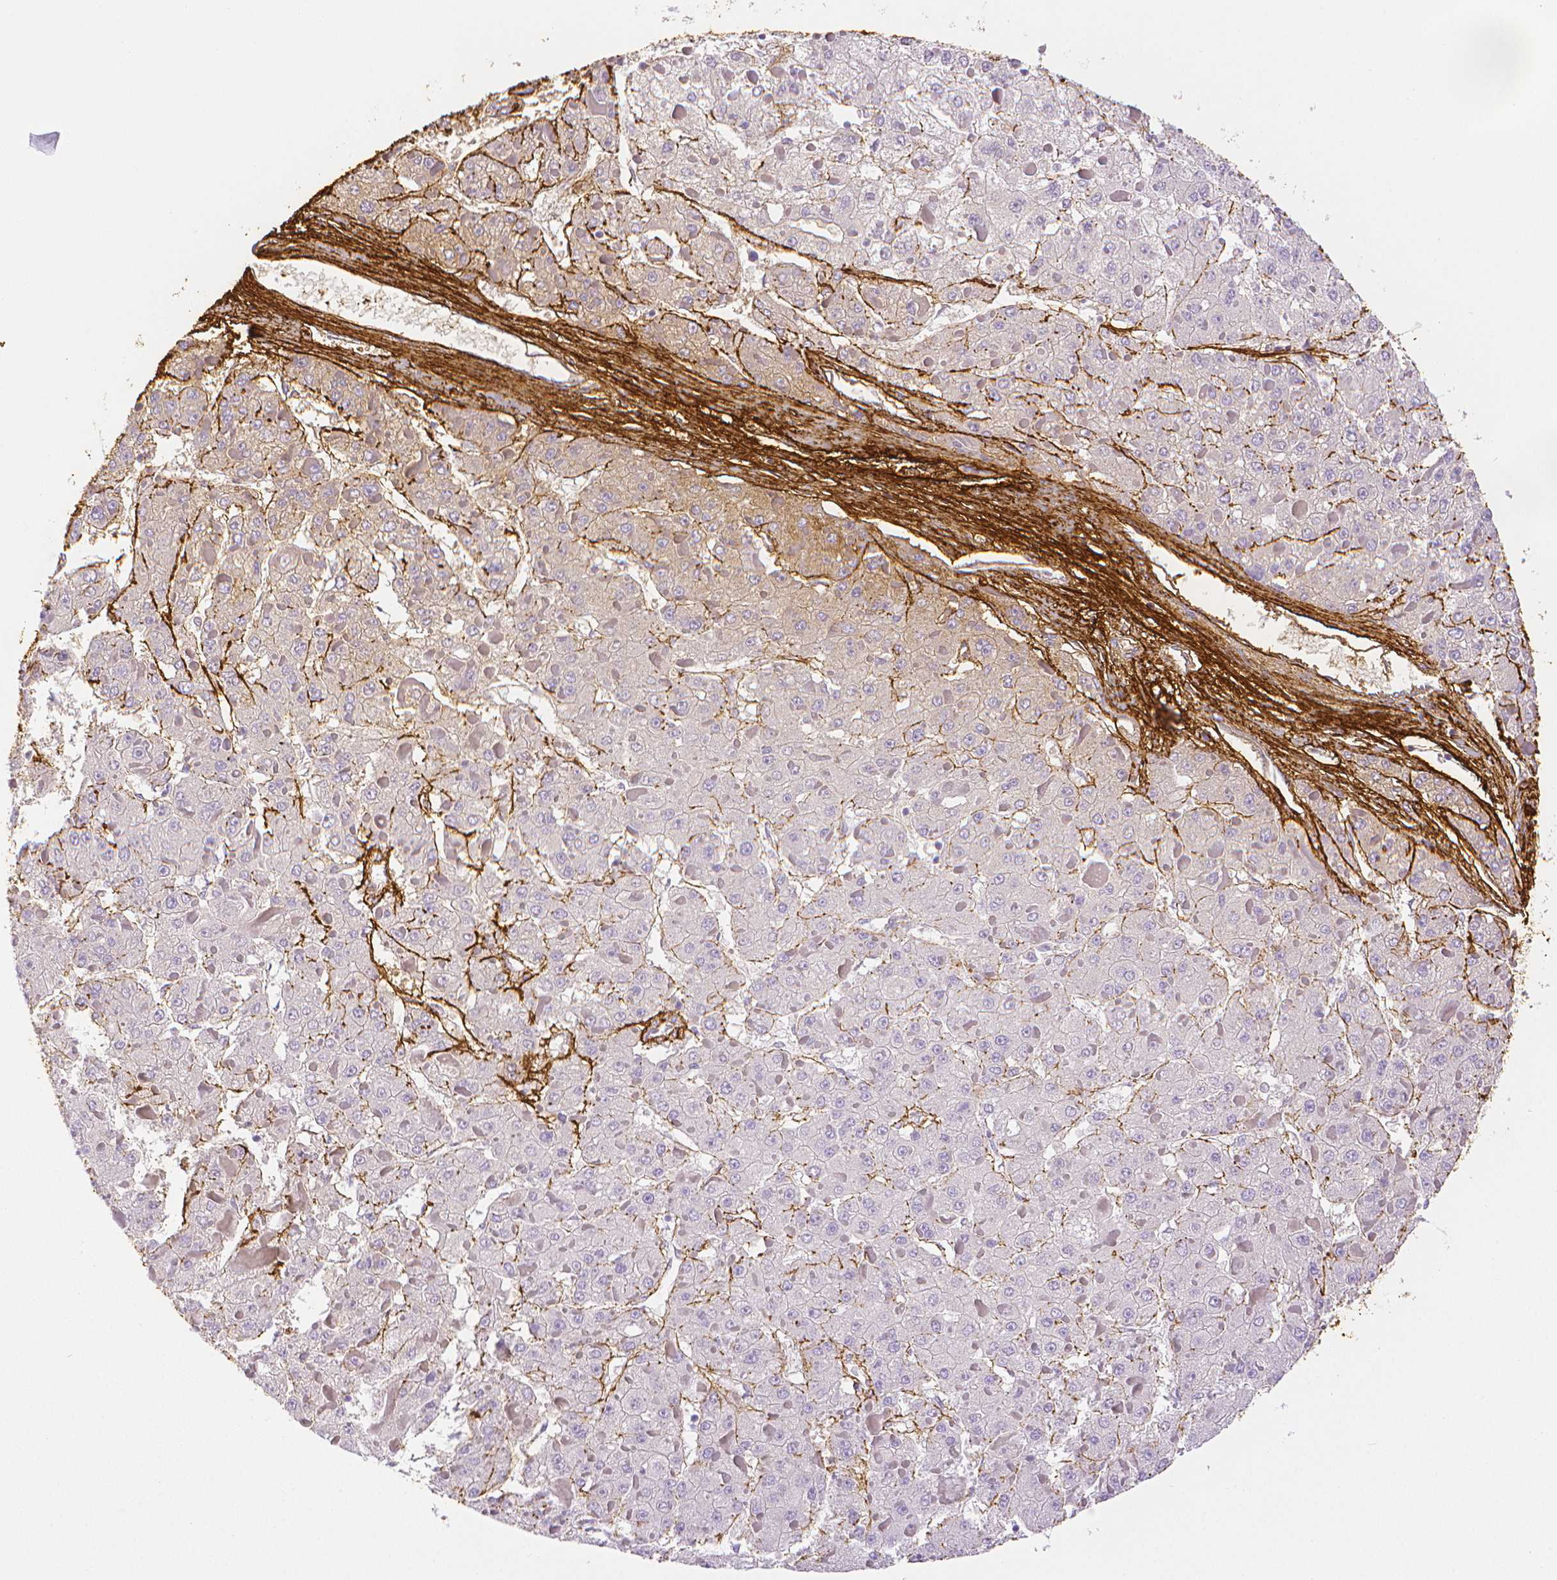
{"staining": {"intensity": "negative", "quantity": "none", "location": "none"}, "tissue": "liver cancer", "cell_type": "Tumor cells", "image_type": "cancer", "snomed": [{"axis": "morphology", "description": "Carcinoma, Hepatocellular, NOS"}, {"axis": "topography", "description": "Liver"}], "caption": "An immunohistochemistry image of liver hepatocellular carcinoma is shown. There is no staining in tumor cells of liver hepatocellular carcinoma.", "gene": "FBN1", "patient": {"sex": "female", "age": 73}}